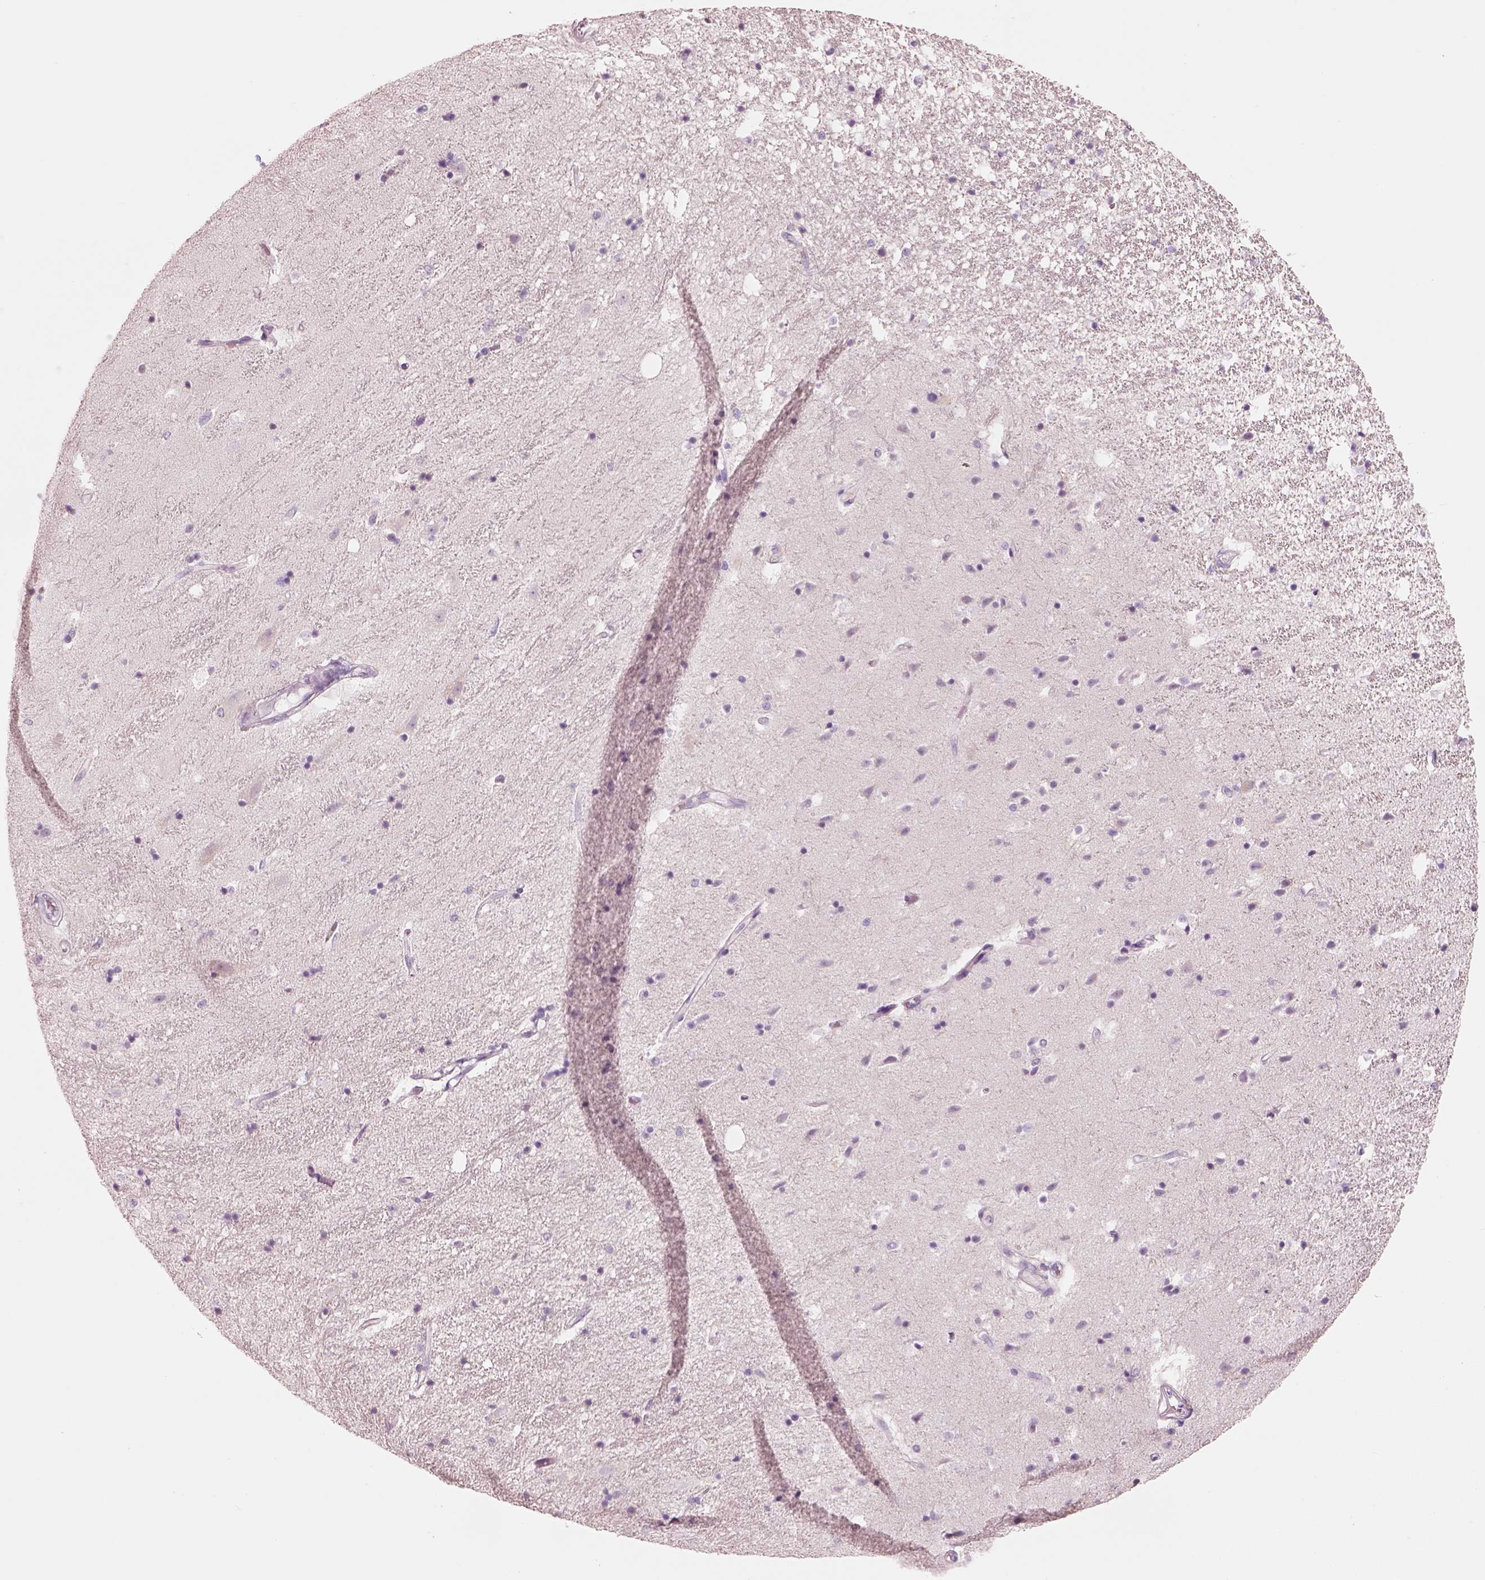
{"staining": {"intensity": "negative", "quantity": "none", "location": "none"}, "tissue": "hippocampus", "cell_type": "Glial cells", "image_type": "normal", "snomed": [{"axis": "morphology", "description": "Normal tissue, NOS"}, {"axis": "topography", "description": "Hippocampus"}], "caption": "The micrograph shows no staining of glial cells in normal hippocampus.", "gene": "PNOC", "patient": {"sex": "male", "age": 49}}